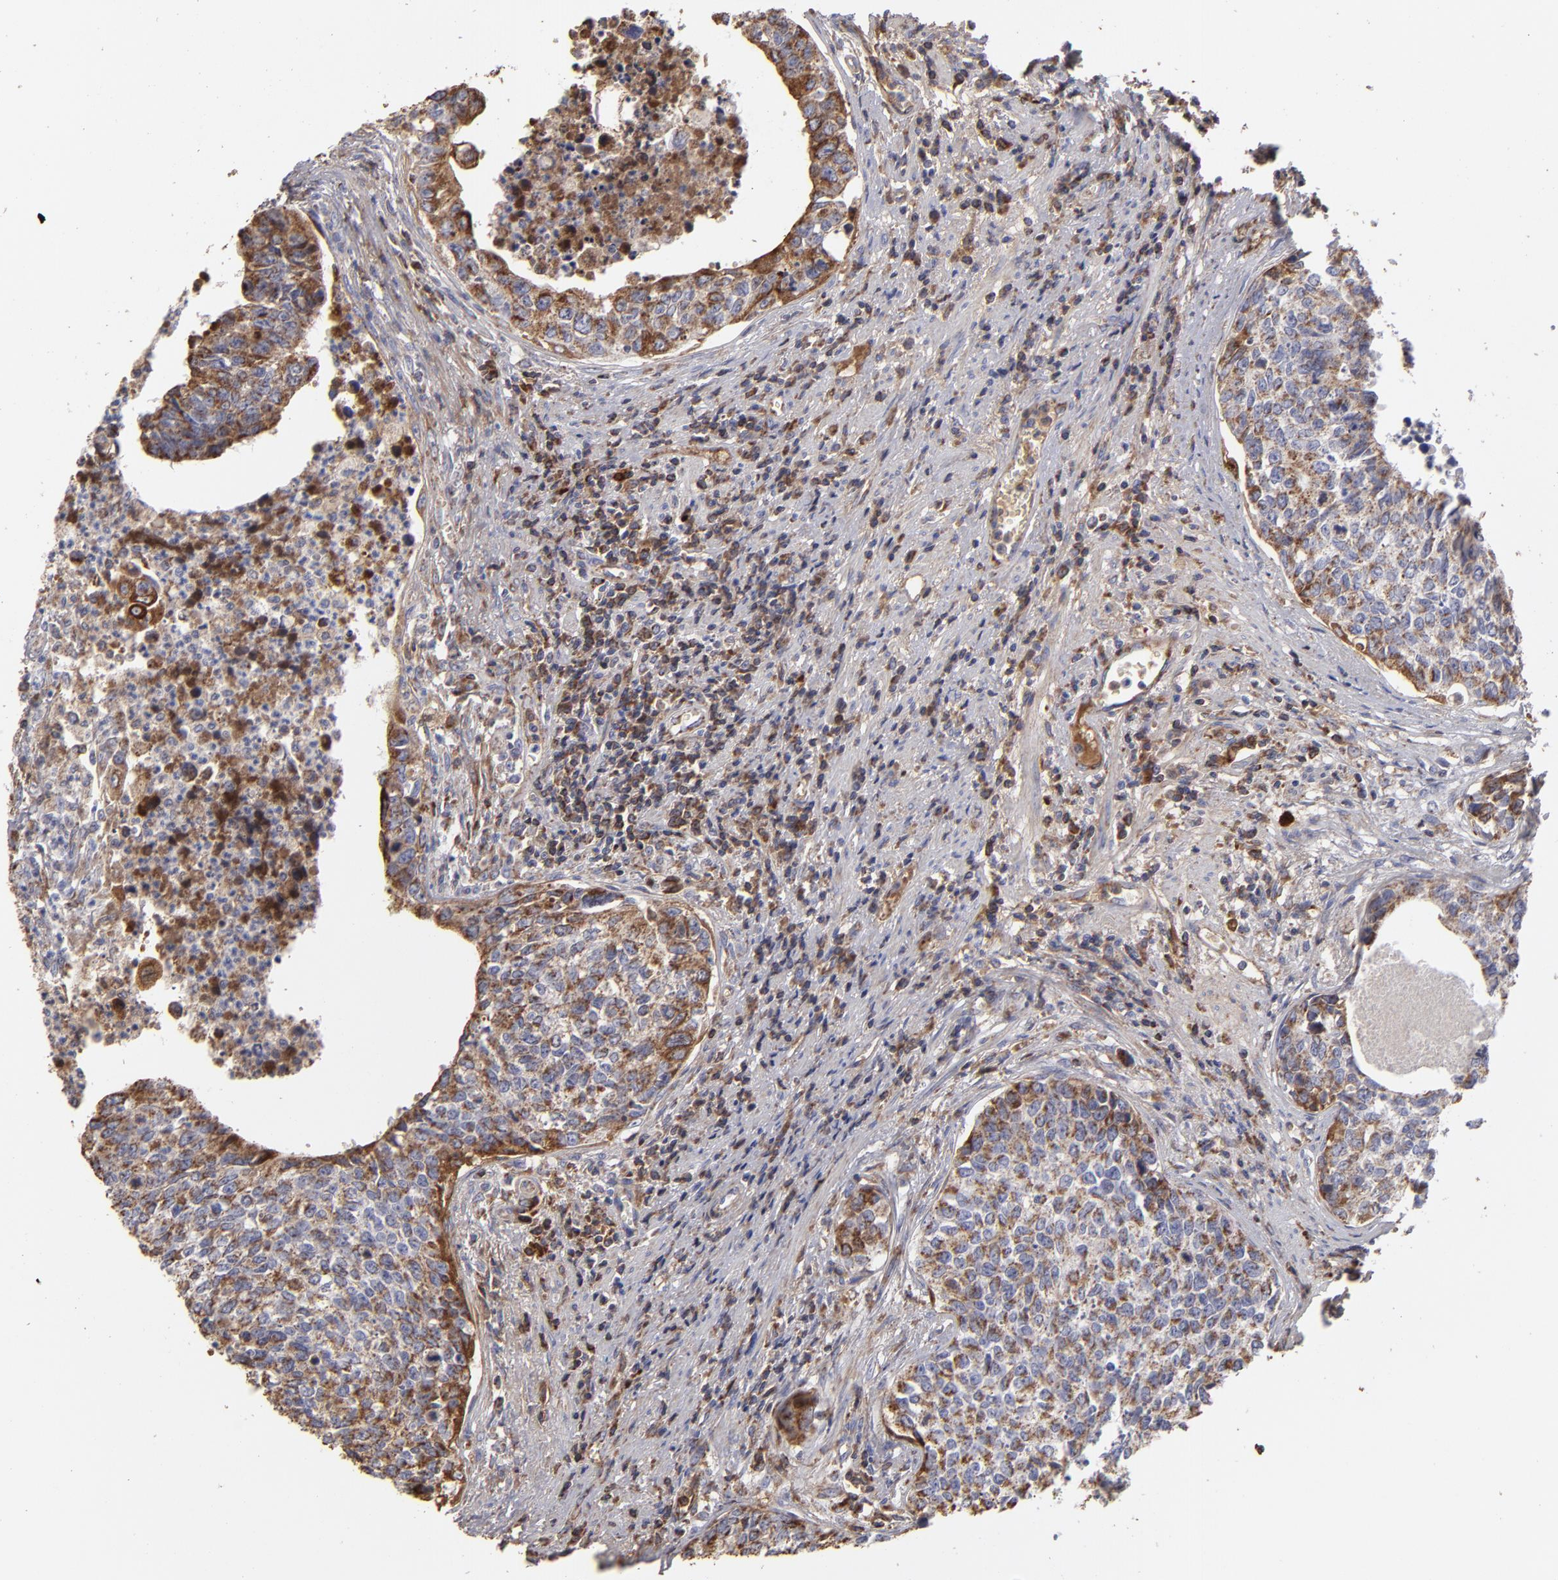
{"staining": {"intensity": "moderate", "quantity": "25%-75%", "location": "cytoplasmic/membranous"}, "tissue": "urothelial cancer", "cell_type": "Tumor cells", "image_type": "cancer", "snomed": [{"axis": "morphology", "description": "Urothelial carcinoma, High grade"}, {"axis": "topography", "description": "Urinary bladder"}], "caption": "Immunohistochemistry (DAB (3,3'-diaminobenzidine)) staining of urothelial carcinoma (high-grade) exhibits moderate cytoplasmic/membranous protein staining in about 25%-75% of tumor cells. (DAB = brown stain, brightfield microscopy at high magnification).", "gene": "CFB", "patient": {"sex": "male", "age": 81}}